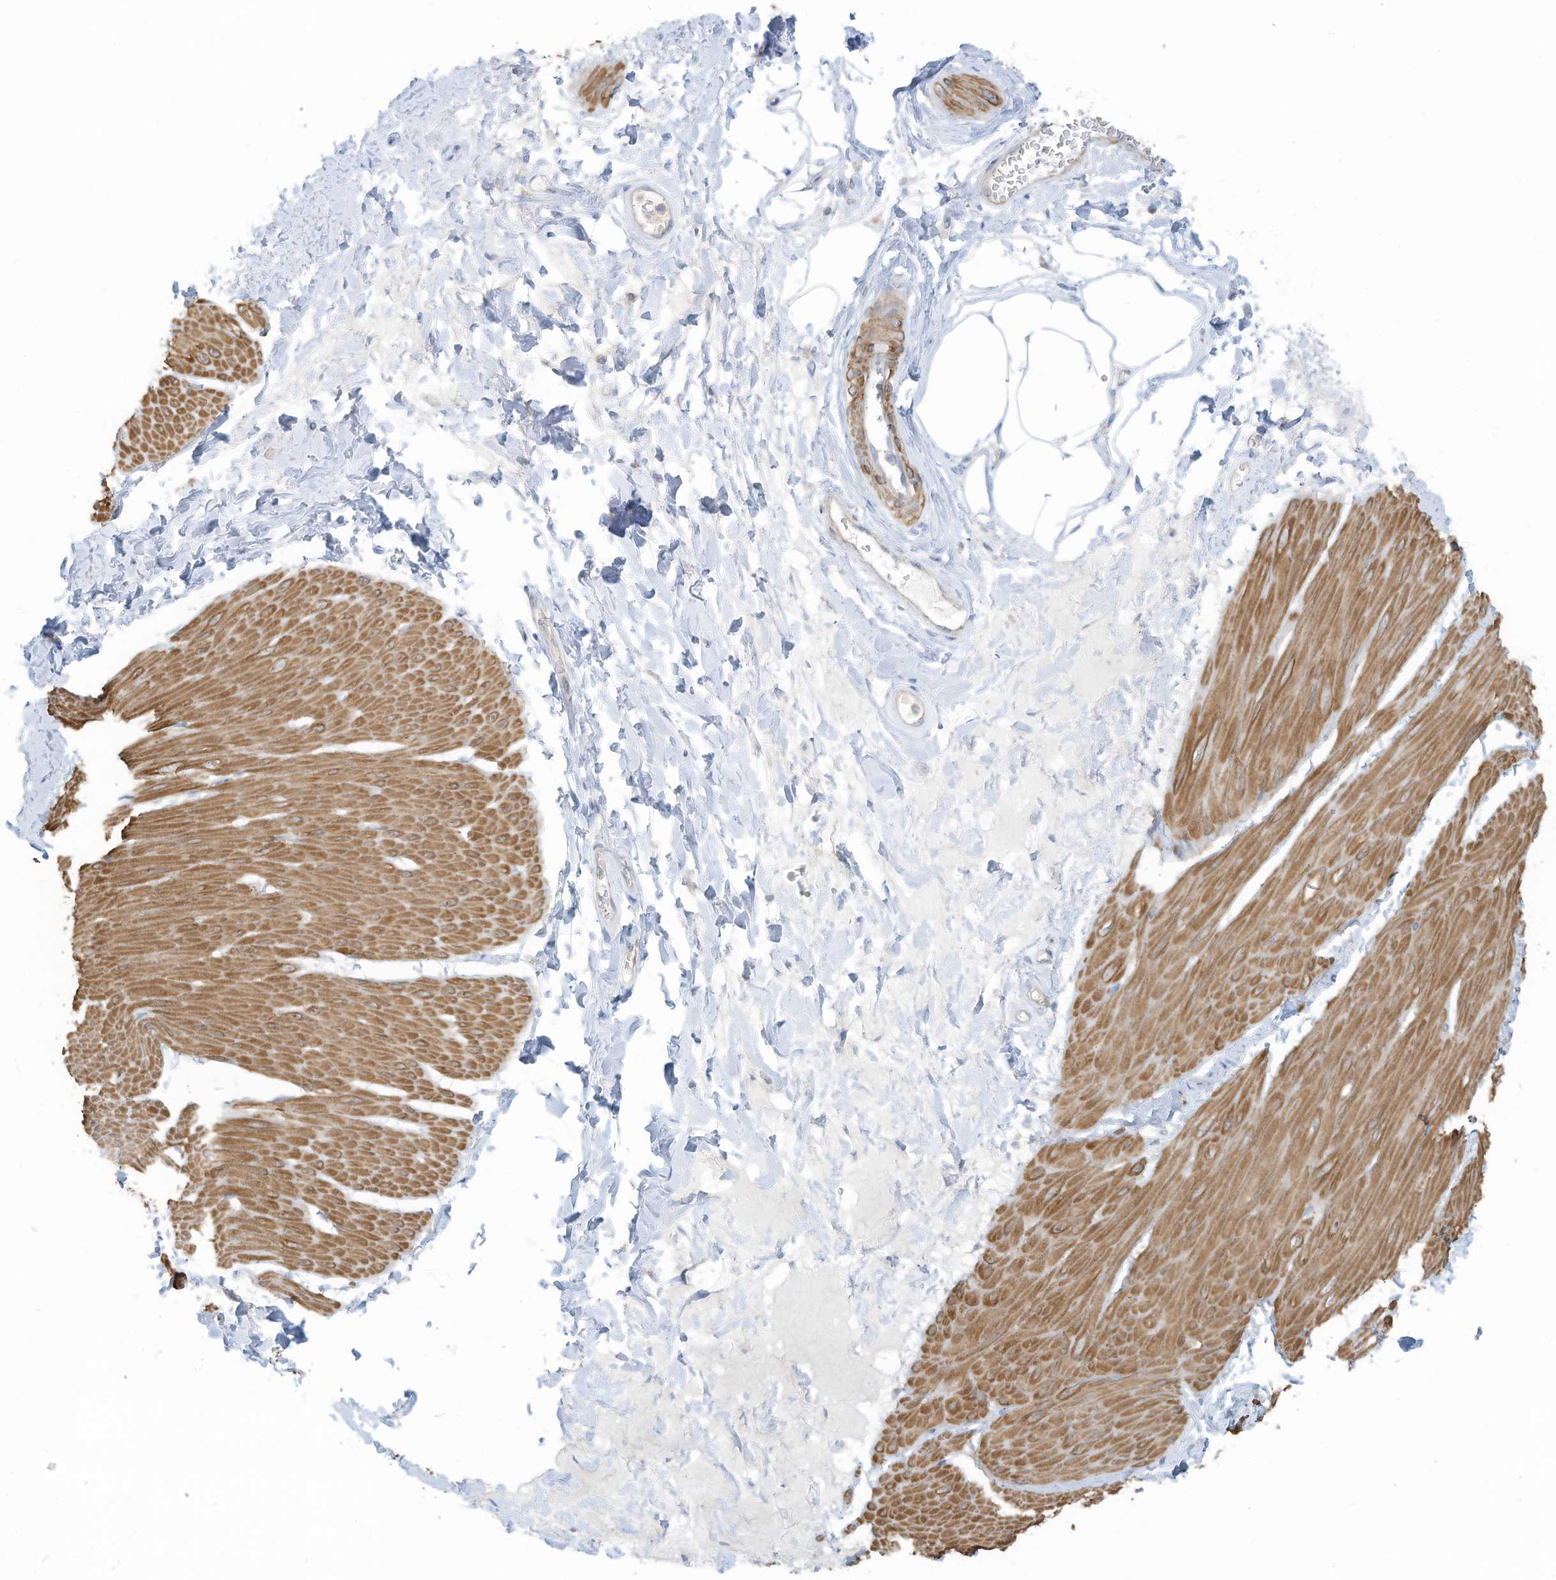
{"staining": {"intensity": "moderate", "quantity": ">75%", "location": "cytoplasmic/membranous"}, "tissue": "smooth muscle", "cell_type": "Smooth muscle cells", "image_type": "normal", "snomed": [{"axis": "morphology", "description": "Urothelial carcinoma, High grade"}, {"axis": "topography", "description": "Urinary bladder"}], "caption": "Smooth muscle stained with DAB (3,3'-diaminobenzidine) immunohistochemistry demonstrates medium levels of moderate cytoplasmic/membranous staining in about >75% of smooth muscle cells.", "gene": "ZNF846", "patient": {"sex": "male", "age": 46}}